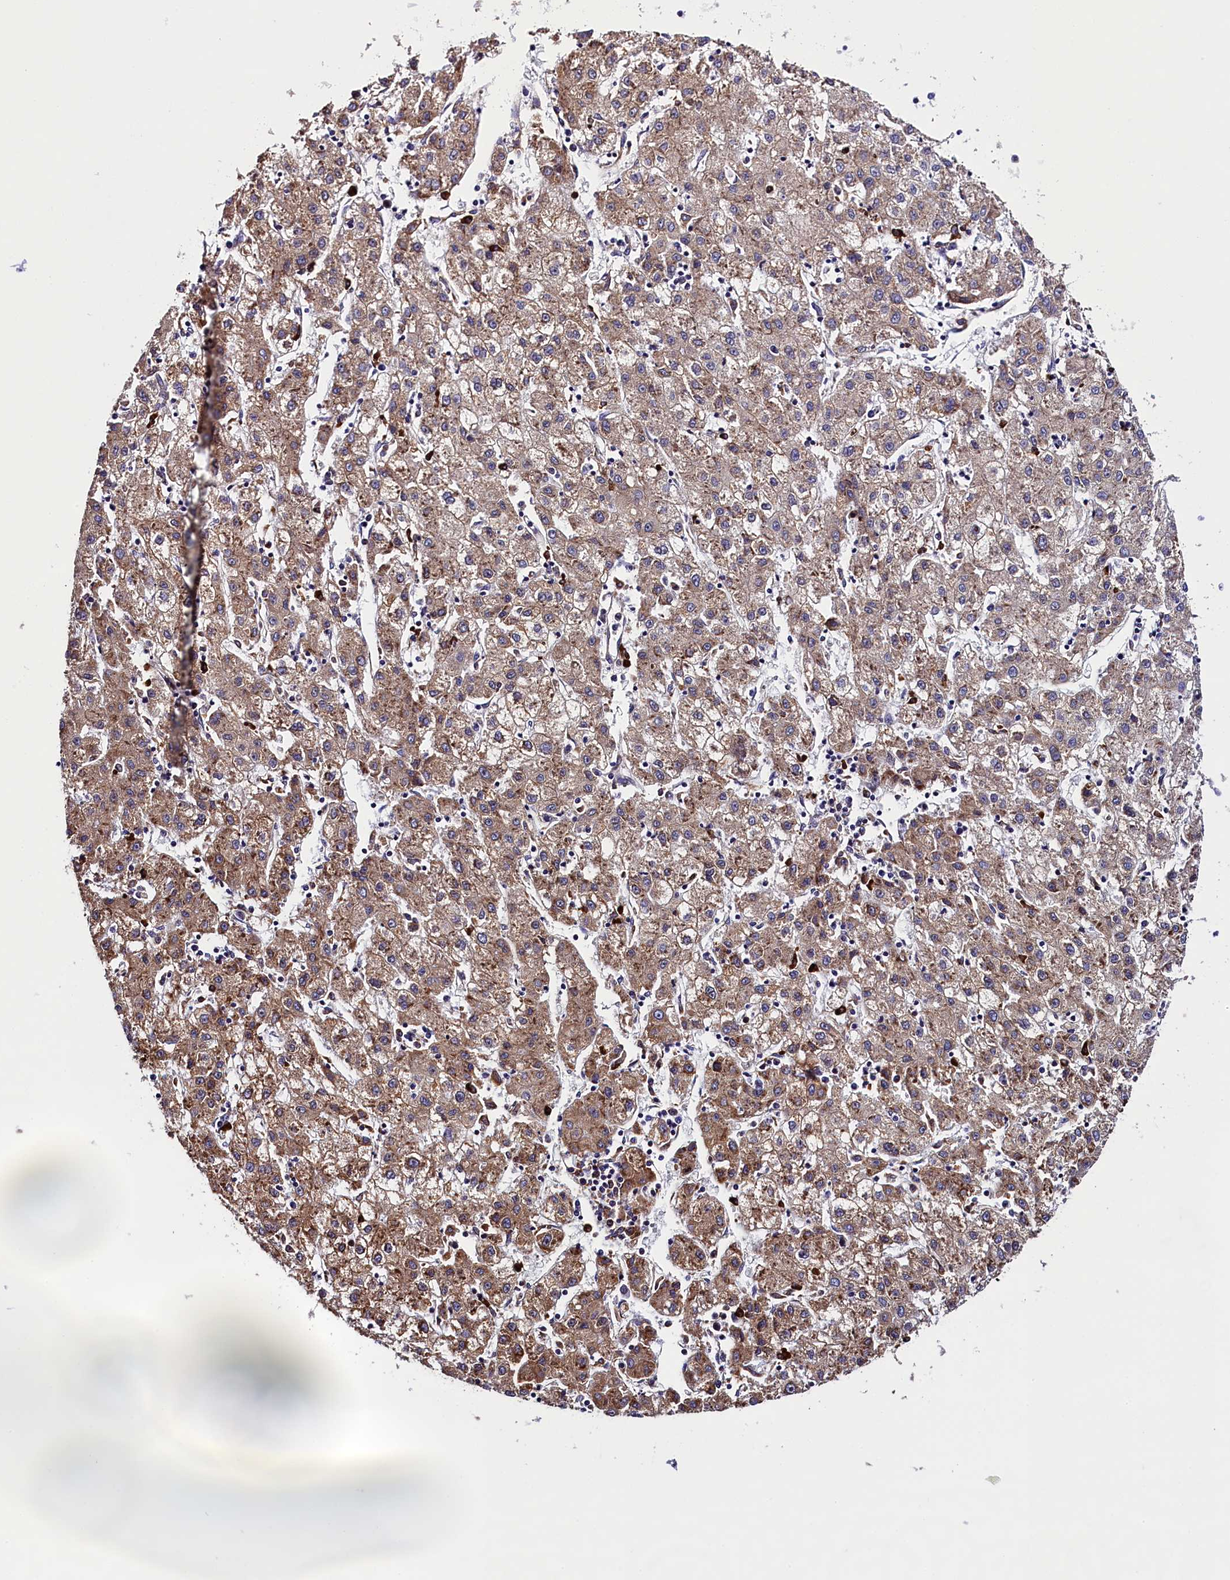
{"staining": {"intensity": "moderate", "quantity": ">75%", "location": "cytoplasmic/membranous"}, "tissue": "liver cancer", "cell_type": "Tumor cells", "image_type": "cancer", "snomed": [{"axis": "morphology", "description": "Carcinoma, Hepatocellular, NOS"}, {"axis": "topography", "description": "Liver"}], "caption": "The photomicrograph displays staining of hepatocellular carcinoma (liver), revealing moderate cytoplasmic/membranous protein positivity (brown color) within tumor cells. (brown staining indicates protein expression, while blue staining denotes nuclei).", "gene": "CAPS2", "patient": {"sex": "male", "age": 72}}